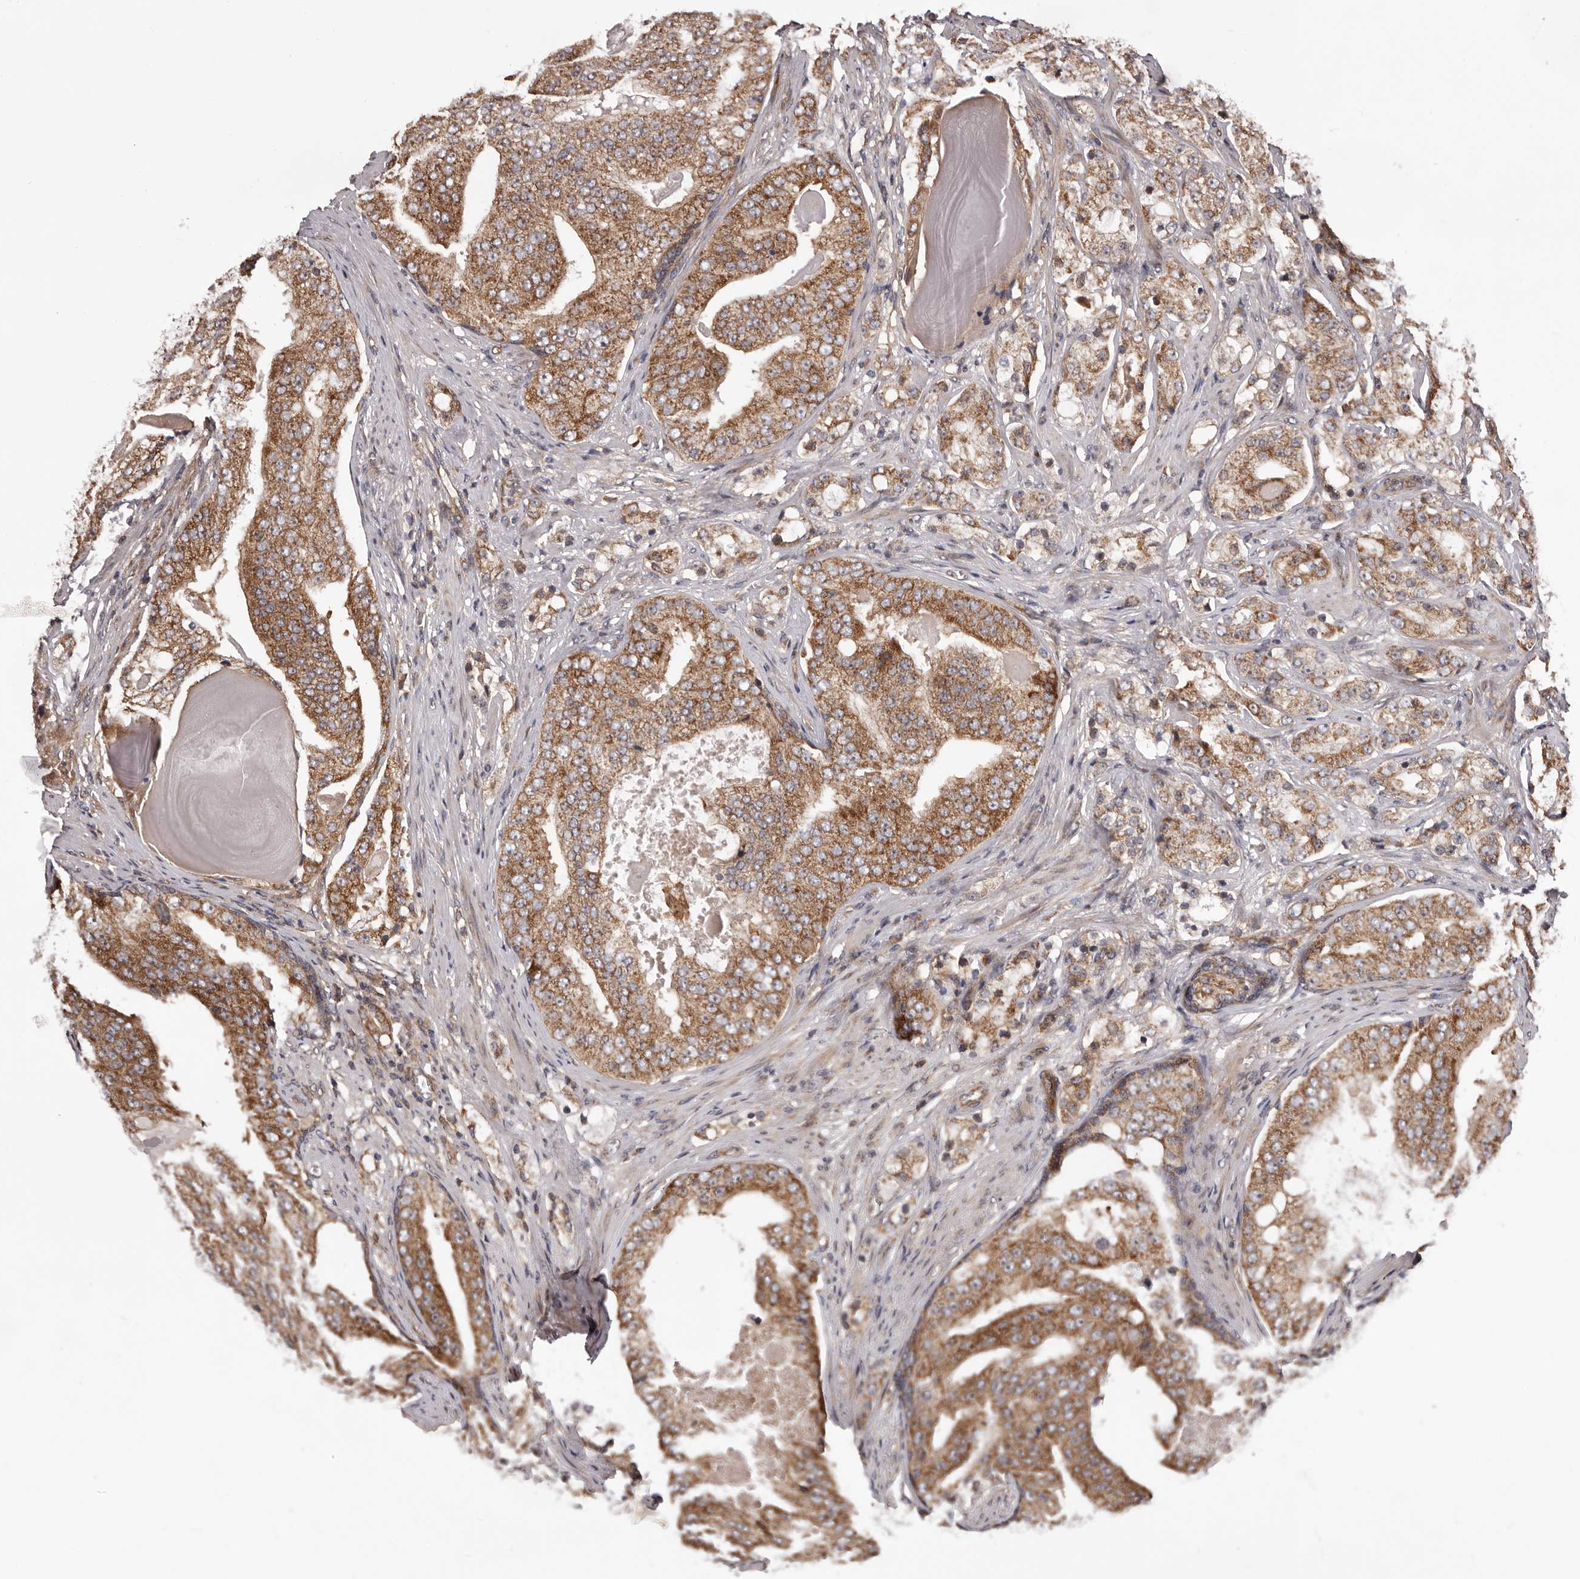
{"staining": {"intensity": "moderate", "quantity": ">75%", "location": "cytoplasmic/membranous"}, "tissue": "prostate cancer", "cell_type": "Tumor cells", "image_type": "cancer", "snomed": [{"axis": "morphology", "description": "Adenocarcinoma, High grade"}, {"axis": "topography", "description": "Prostate"}], "caption": "High-grade adenocarcinoma (prostate) tissue reveals moderate cytoplasmic/membranous staining in about >75% of tumor cells", "gene": "VPS37A", "patient": {"sex": "male", "age": 68}}